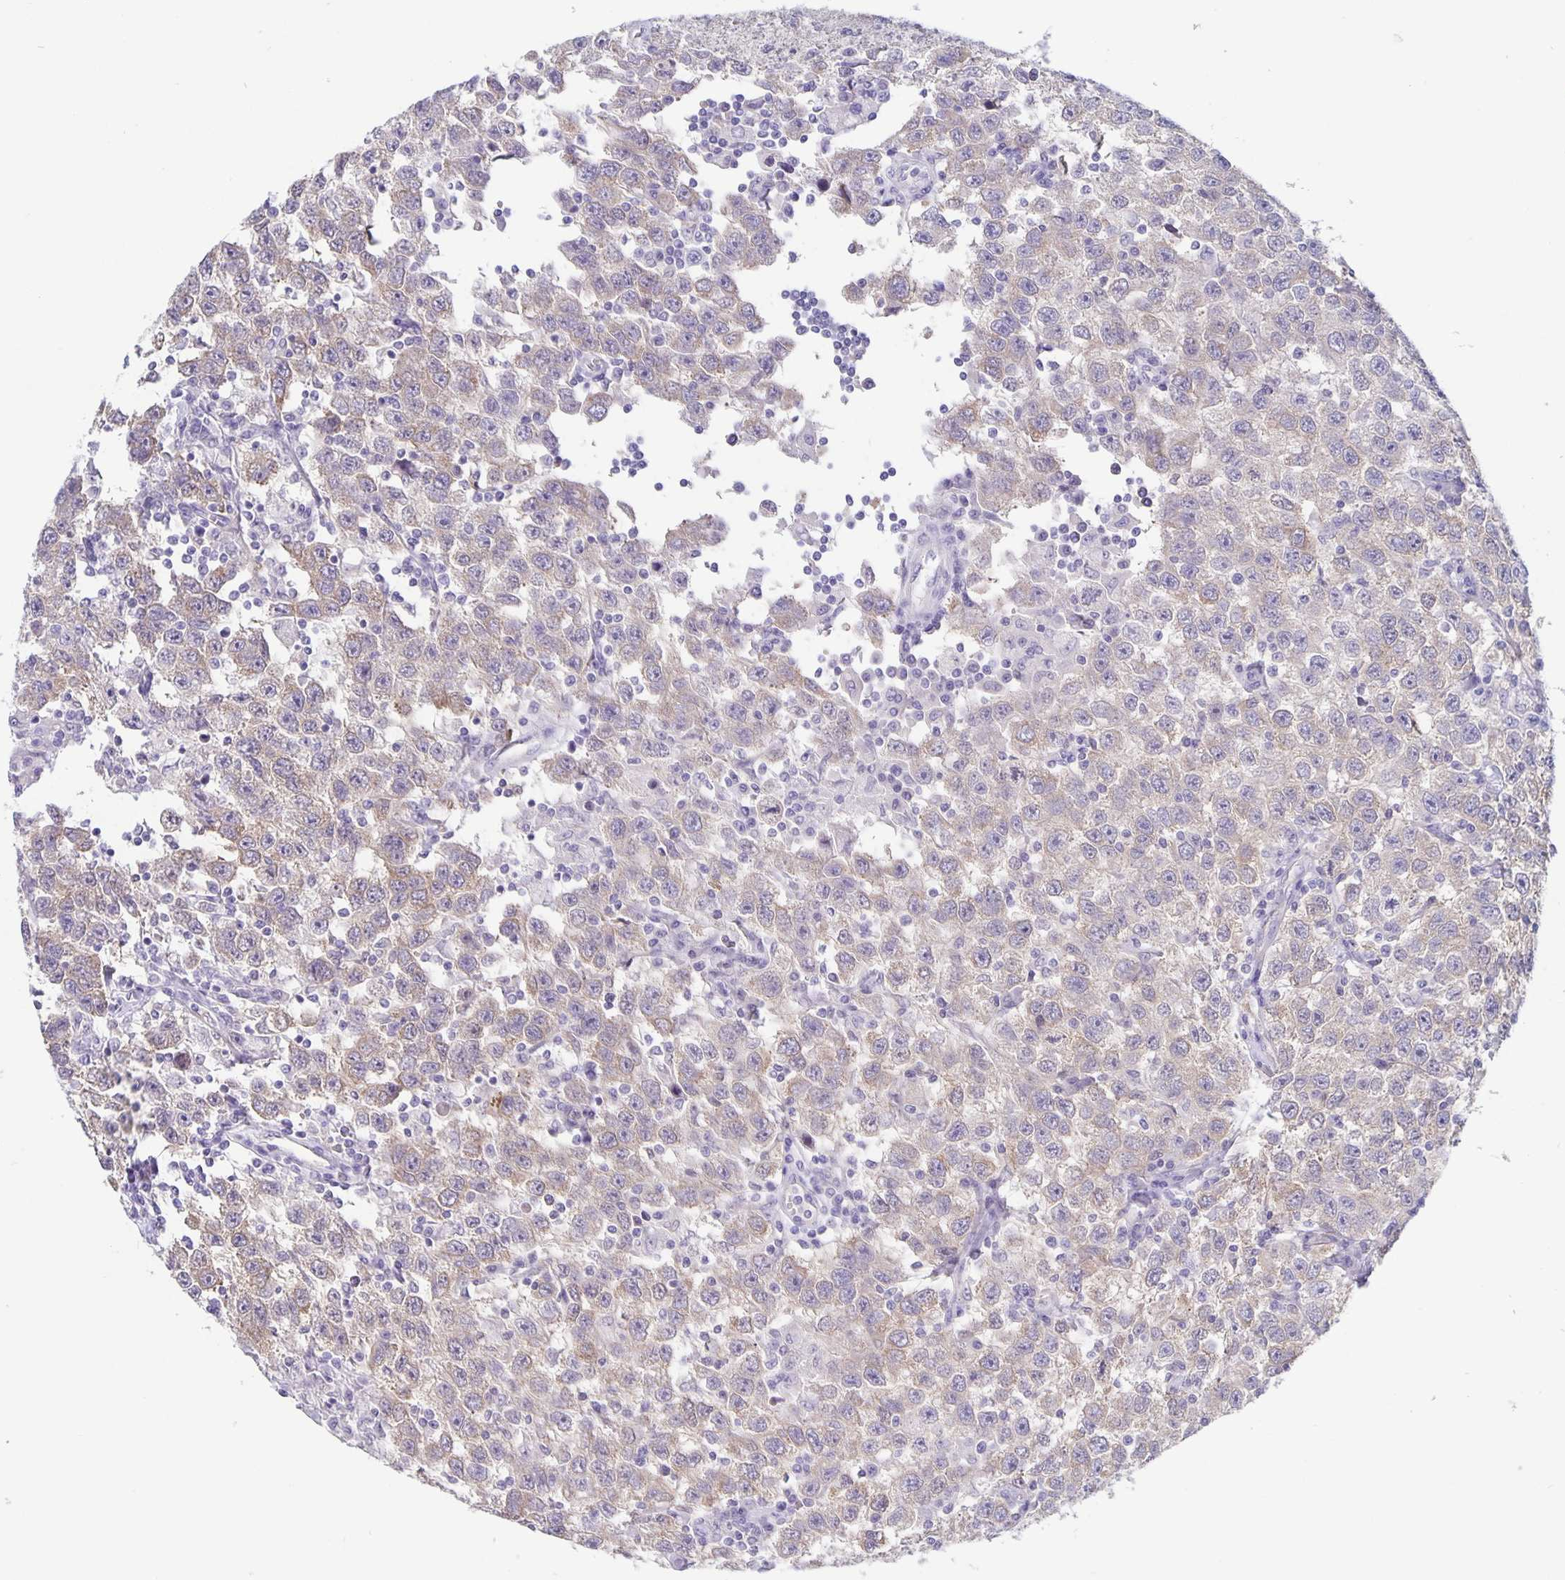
{"staining": {"intensity": "weak", "quantity": "25%-75%", "location": "cytoplasmic/membranous"}, "tissue": "testis cancer", "cell_type": "Tumor cells", "image_type": "cancer", "snomed": [{"axis": "morphology", "description": "Seminoma, NOS"}, {"axis": "topography", "description": "Testis"}], "caption": "Immunohistochemical staining of seminoma (testis) exhibits low levels of weak cytoplasmic/membranous staining in approximately 25%-75% of tumor cells.", "gene": "PLCB3", "patient": {"sex": "male", "age": 41}}